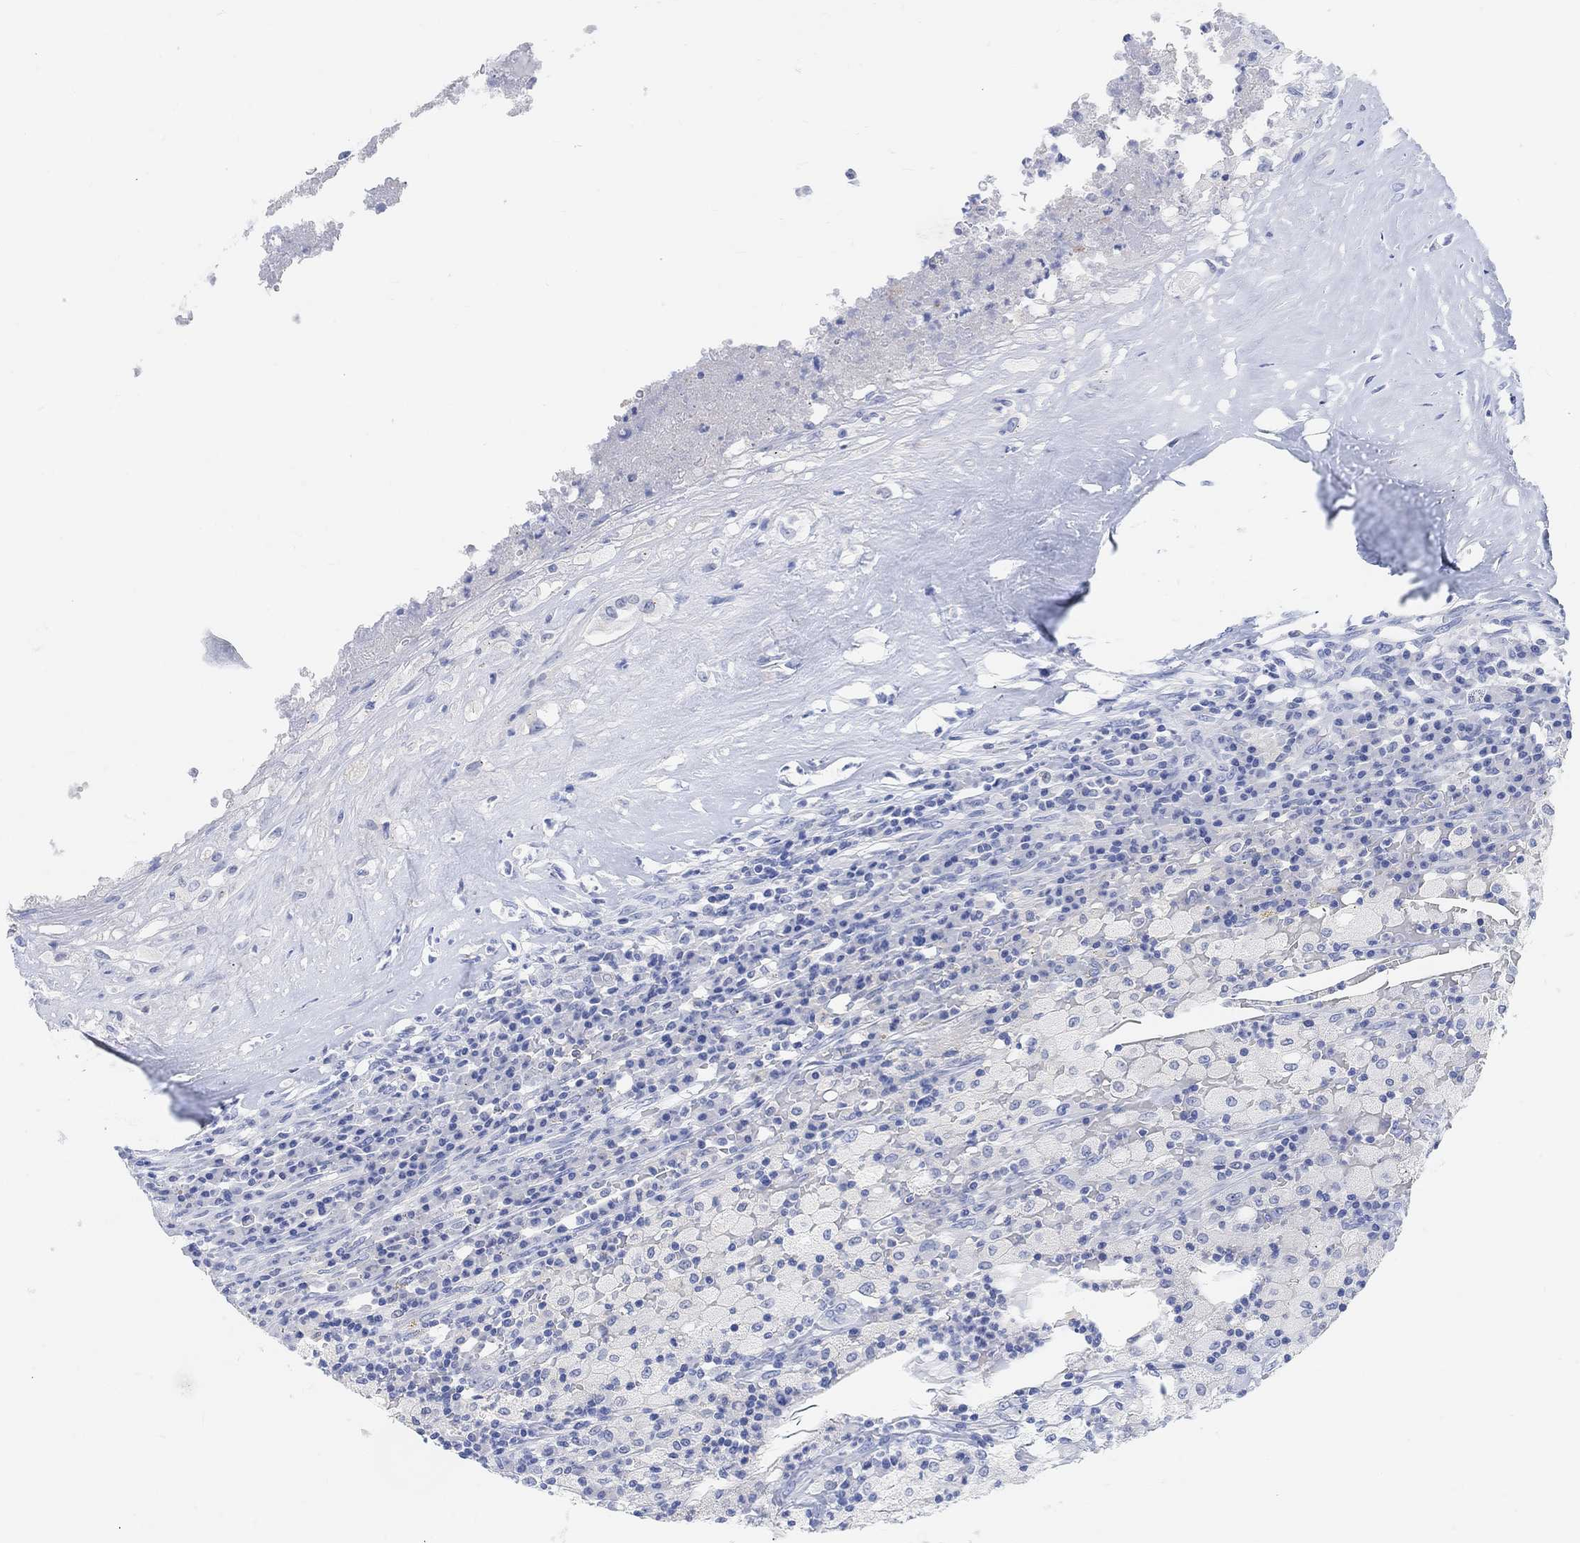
{"staining": {"intensity": "negative", "quantity": "none", "location": "none"}, "tissue": "testis cancer", "cell_type": "Tumor cells", "image_type": "cancer", "snomed": [{"axis": "morphology", "description": "Necrosis, NOS"}, {"axis": "morphology", "description": "Carcinoma, Embryonal, NOS"}, {"axis": "topography", "description": "Testis"}], "caption": "Testis cancer (embryonal carcinoma) was stained to show a protein in brown. There is no significant staining in tumor cells.", "gene": "ENO4", "patient": {"sex": "male", "age": 19}}